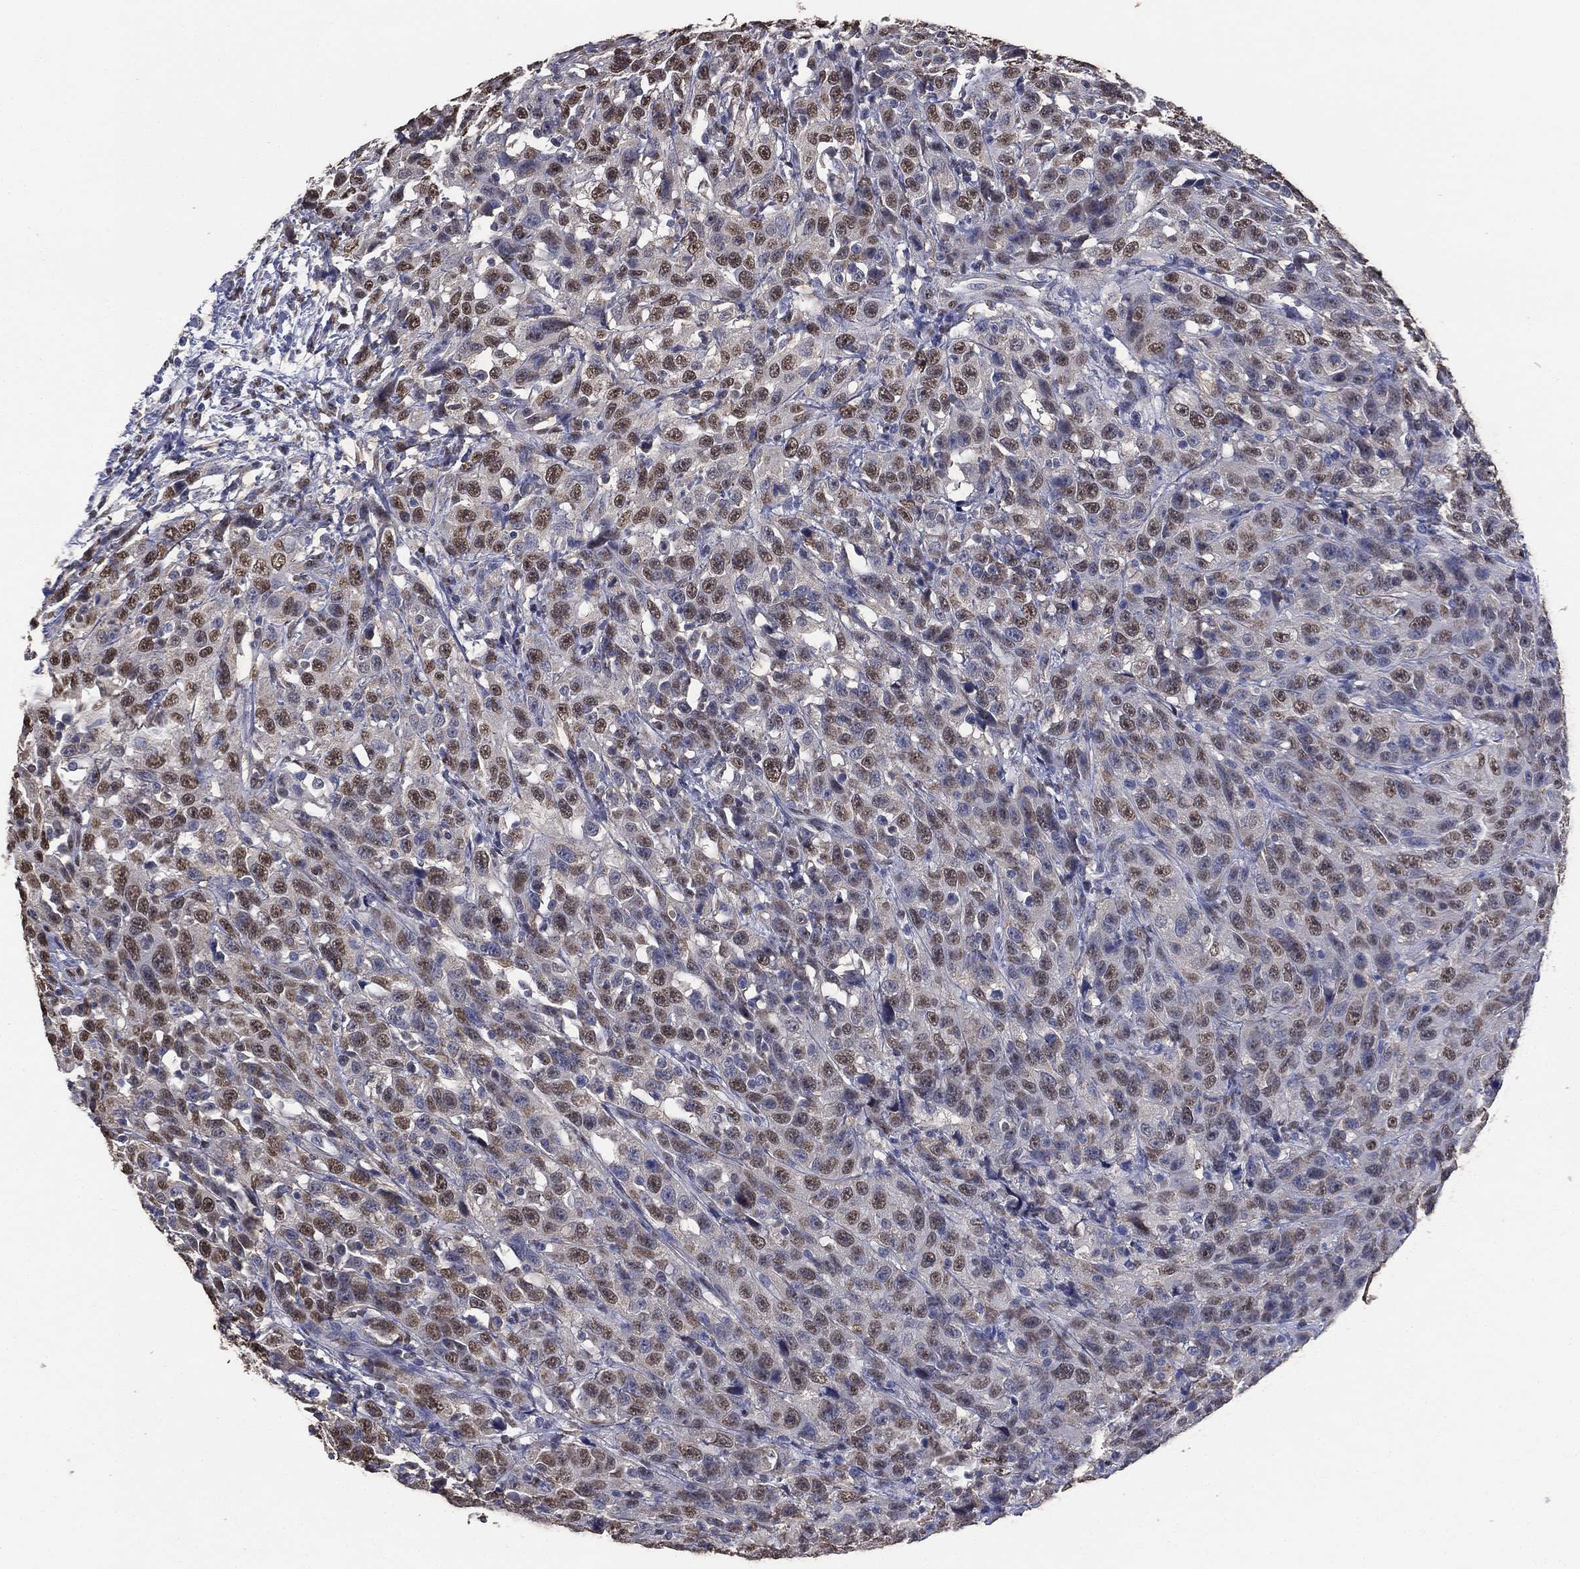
{"staining": {"intensity": "moderate", "quantity": "<25%", "location": "nuclear"}, "tissue": "urothelial cancer", "cell_type": "Tumor cells", "image_type": "cancer", "snomed": [{"axis": "morphology", "description": "Urothelial carcinoma, NOS"}, {"axis": "morphology", "description": "Urothelial carcinoma, High grade"}, {"axis": "topography", "description": "Urinary bladder"}], "caption": "High-magnification brightfield microscopy of high-grade urothelial carcinoma stained with DAB (3,3'-diaminobenzidine) (brown) and counterstained with hematoxylin (blue). tumor cells exhibit moderate nuclear expression is present in approximately<25% of cells.", "gene": "ALDH7A1", "patient": {"sex": "female", "age": 73}}